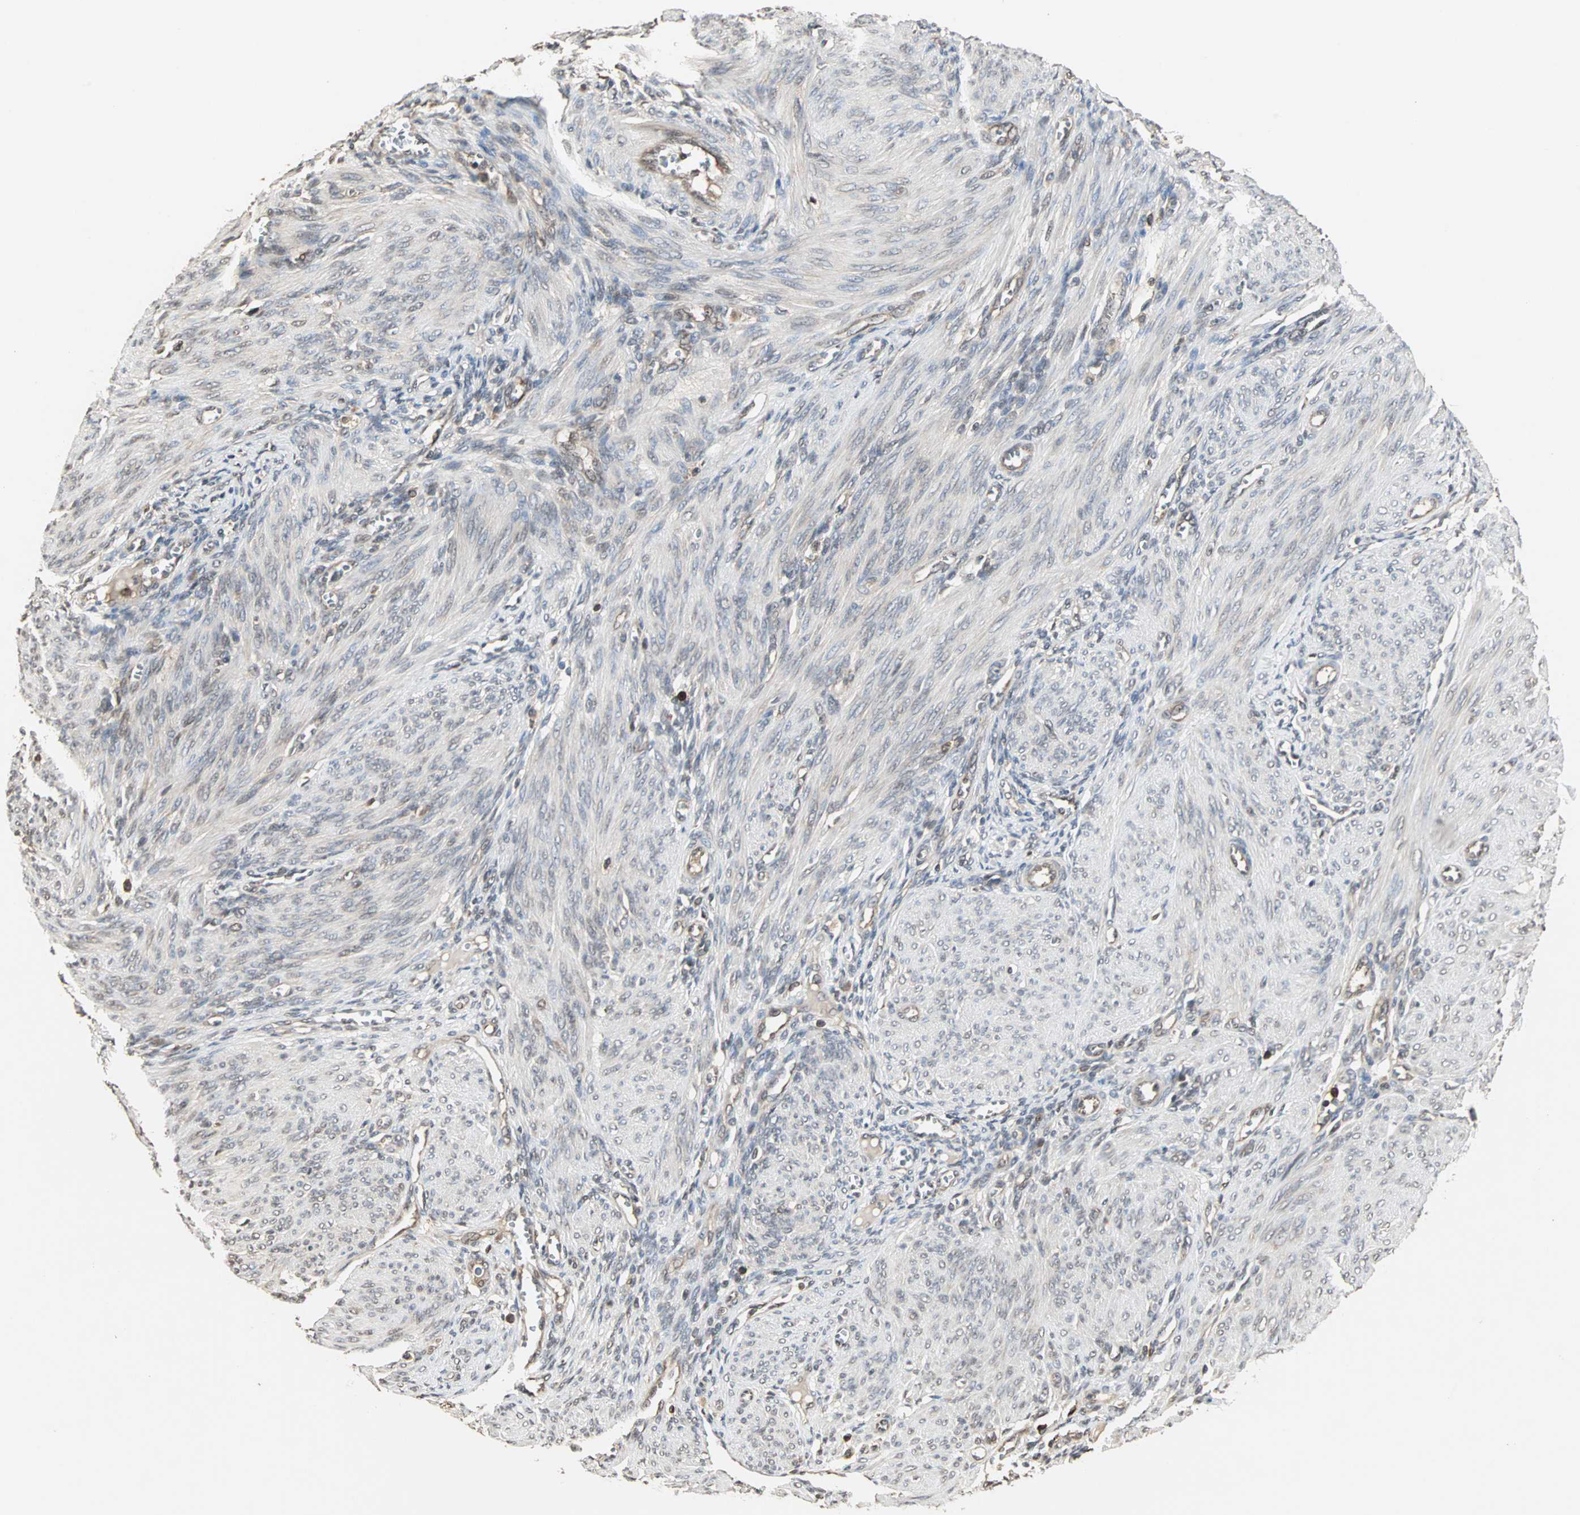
{"staining": {"intensity": "moderate", "quantity": "<25%", "location": "cytoplasmic/membranous"}, "tissue": "endometrium", "cell_type": "Cells in endometrial stroma", "image_type": "normal", "snomed": [{"axis": "morphology", "description": "Normal tissue, NOS"}, {"axis": "topography", "description": "Endometrium"}], "caption": "The immunohistochemical stain shows moderate cytoplasmic/membranous staining in cells in endometrial stroma of normal endometrium.", "gene": "DRG2", "patient": {"sex": "female", "age": 72}}